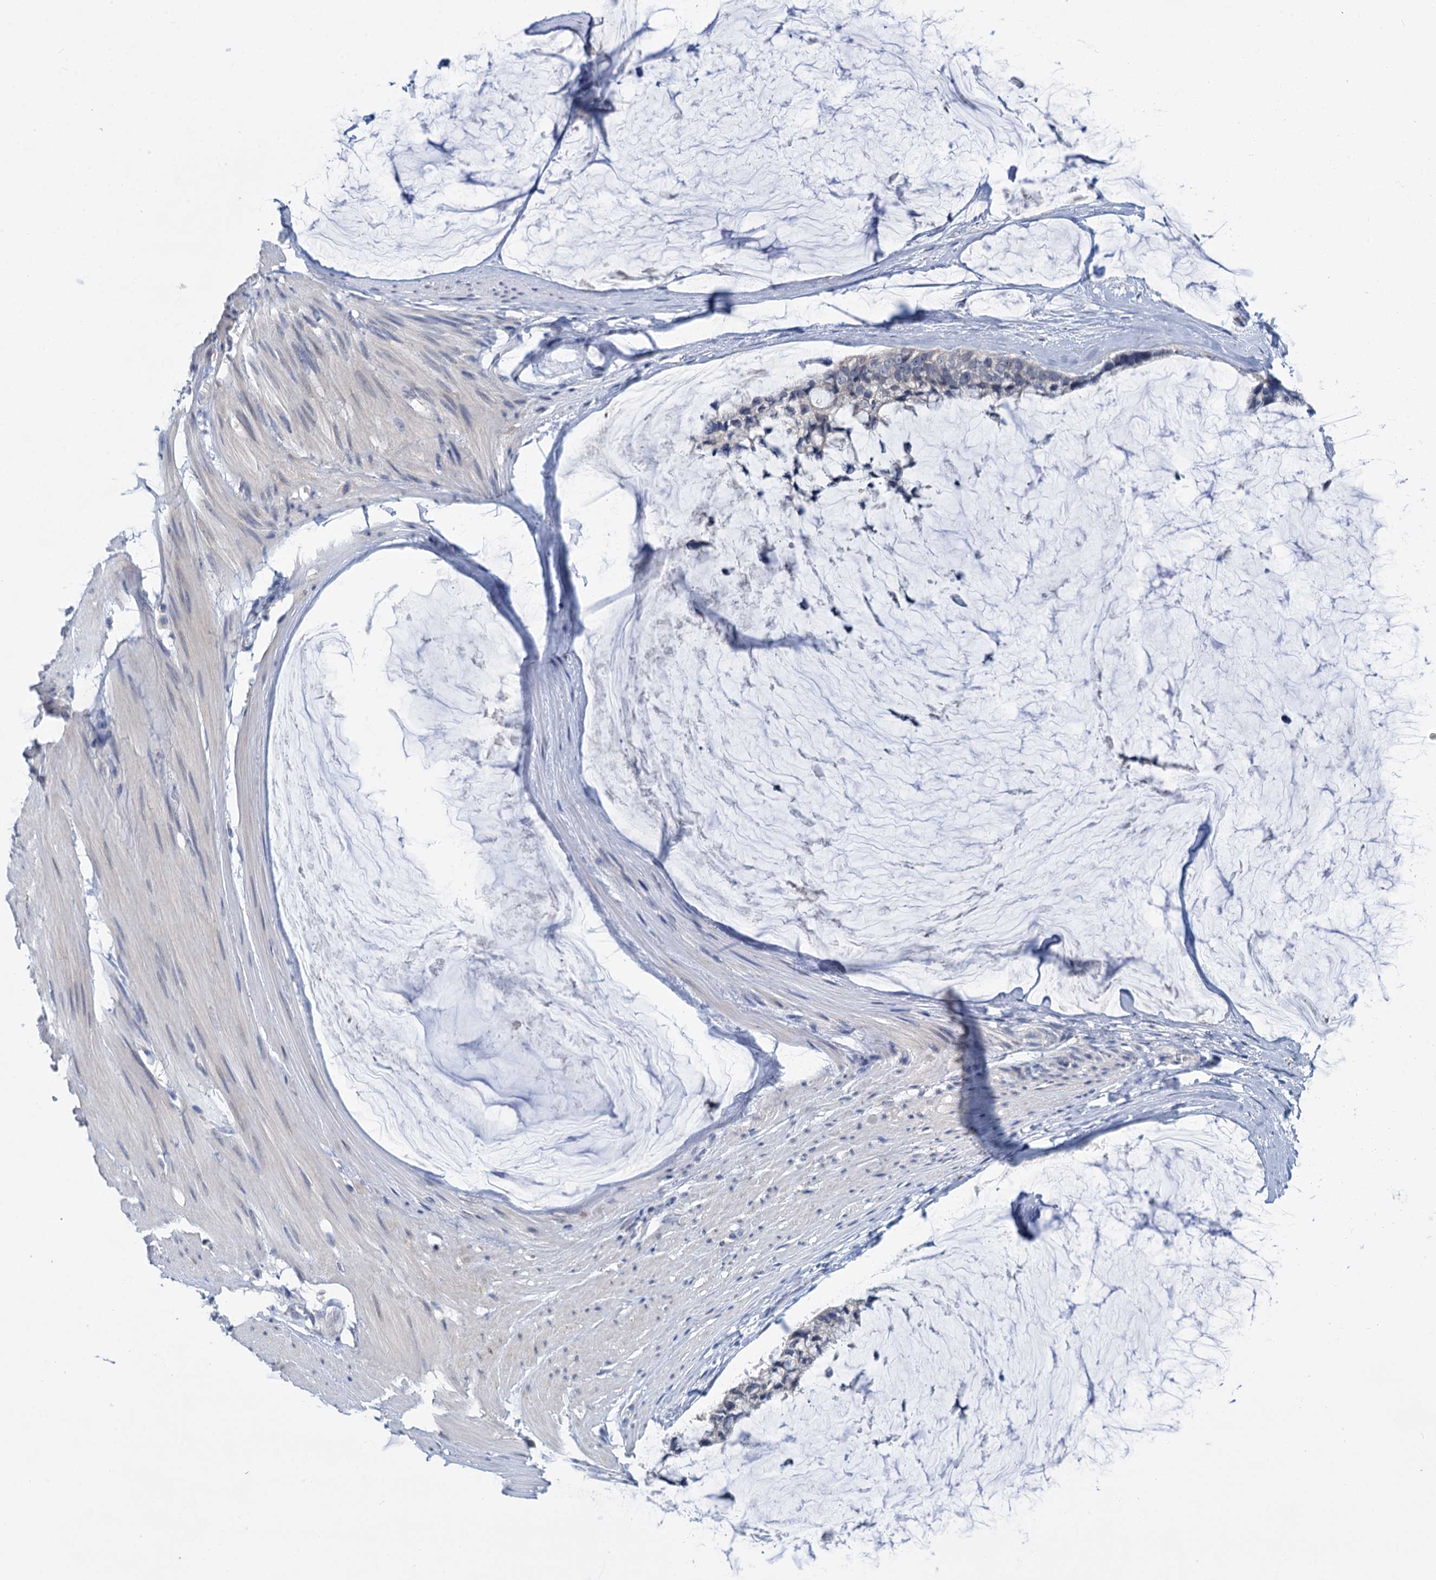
{"staining": {"intensity": "negative", "quantity": "none", "location": "none"}, "tissue": "ovarian cancer", "cell_type": "Tumor cells", "image_type": "cancer", "snomed": [{"axis": "morphology", "description": "Cystadenocarcinoma, mucinous, NOS"}, {"axis": "topography", "description": "Ovary"}], "caption": "There is no significant positivity in tumor cells of mucinous cystadenocarcinoma (ovarian).", "gene": "ANKRD42", "patient": {"sex": "female", "age": 39}}